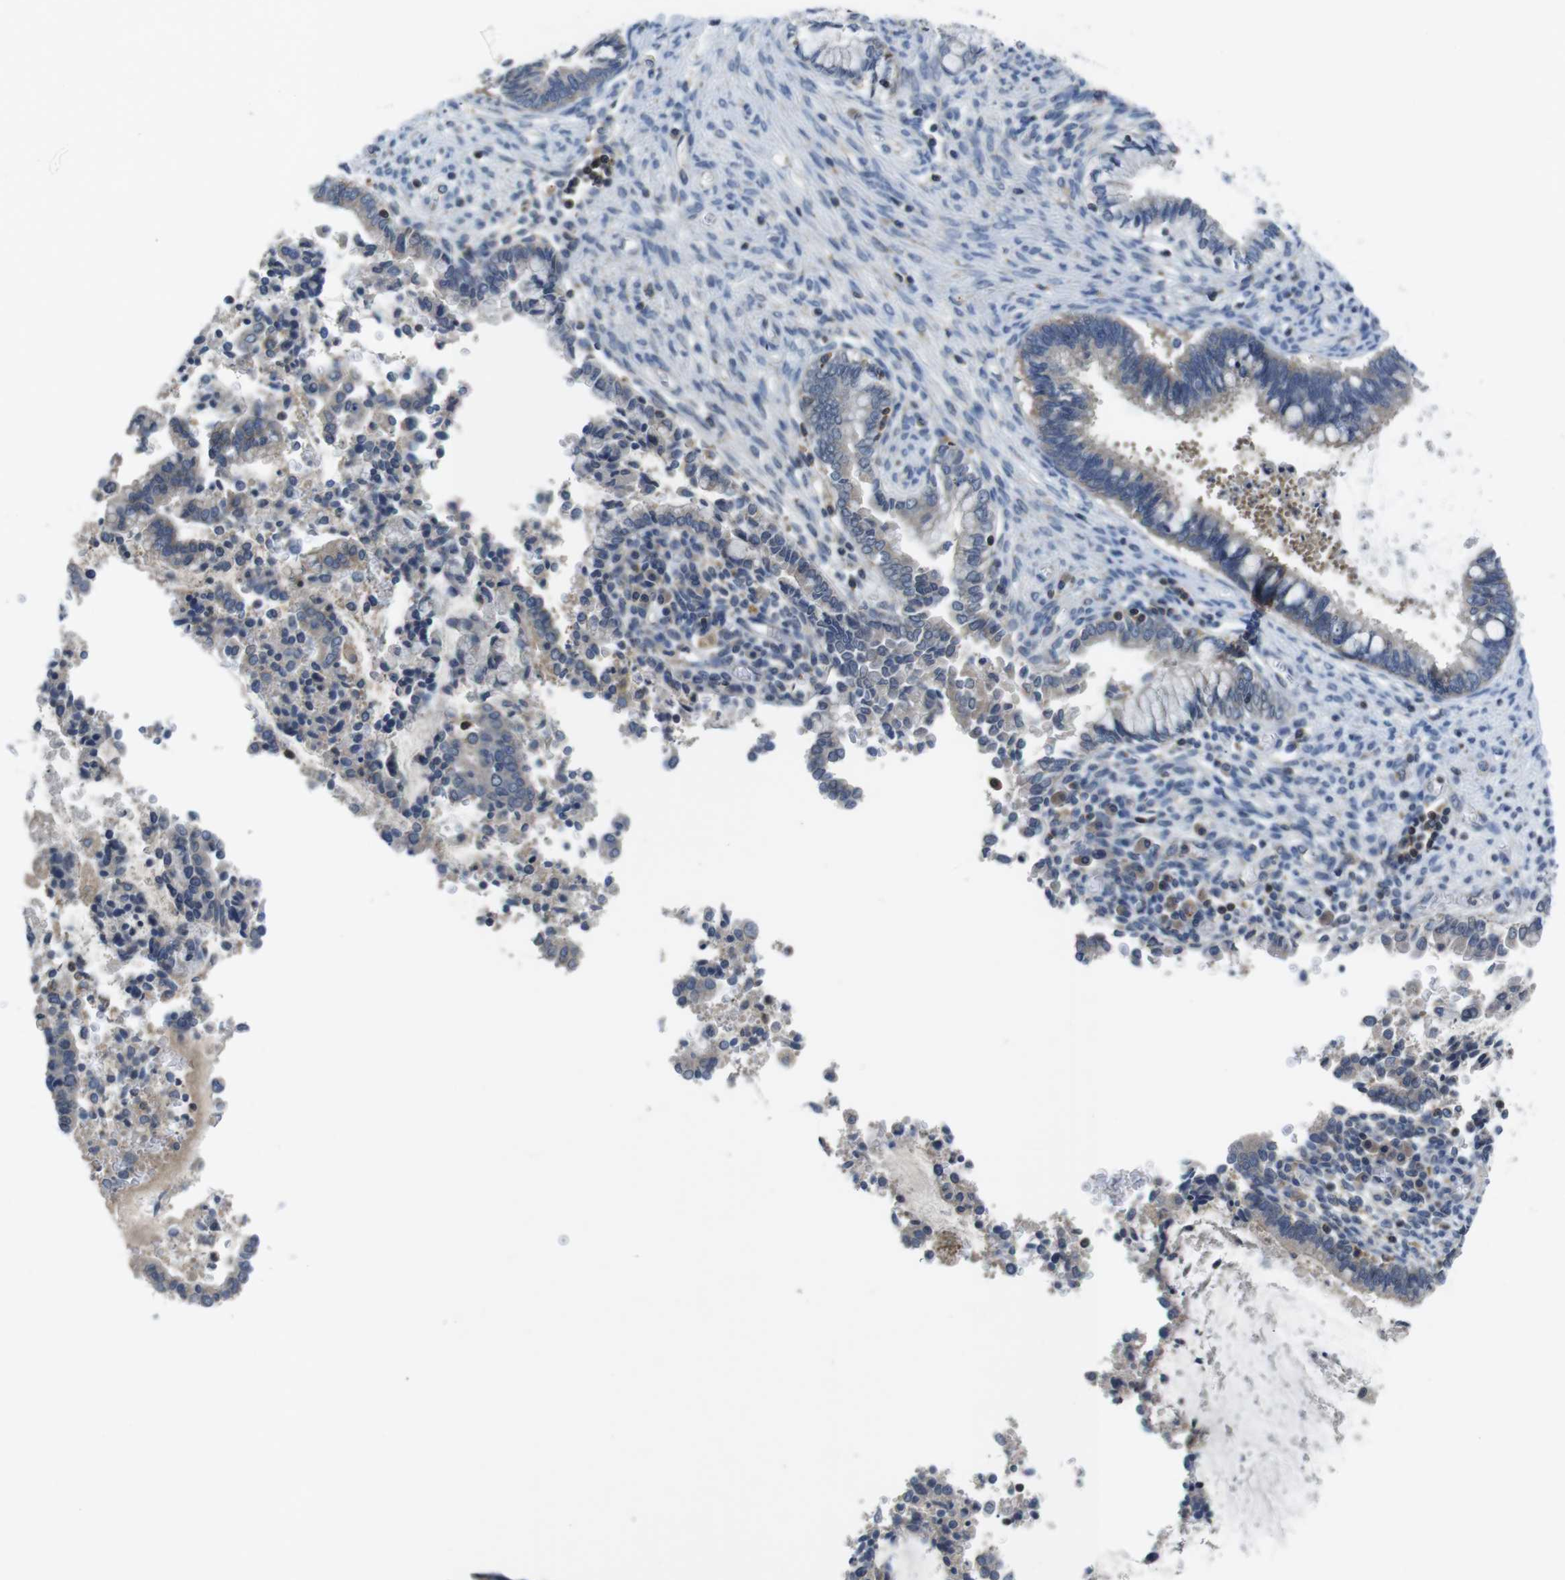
{"staining": {"intensity": "negative", "quantity": "none", "location": "none"}, "tissue": "cervical cancer", "cell_type": "Tumor cells", "image_type": "cancer", "snomed": [{"axis": "morphology", "description": "Adenocarcinoma, NOS"}, {"axis": "topography", "description": "Cervix"}], "caption": "IHC of human cervical adenocarcinoma shows no staining in tumor cells.", "gene": "PIK3CD", "patient": {"sex": "female", "age": 44}}